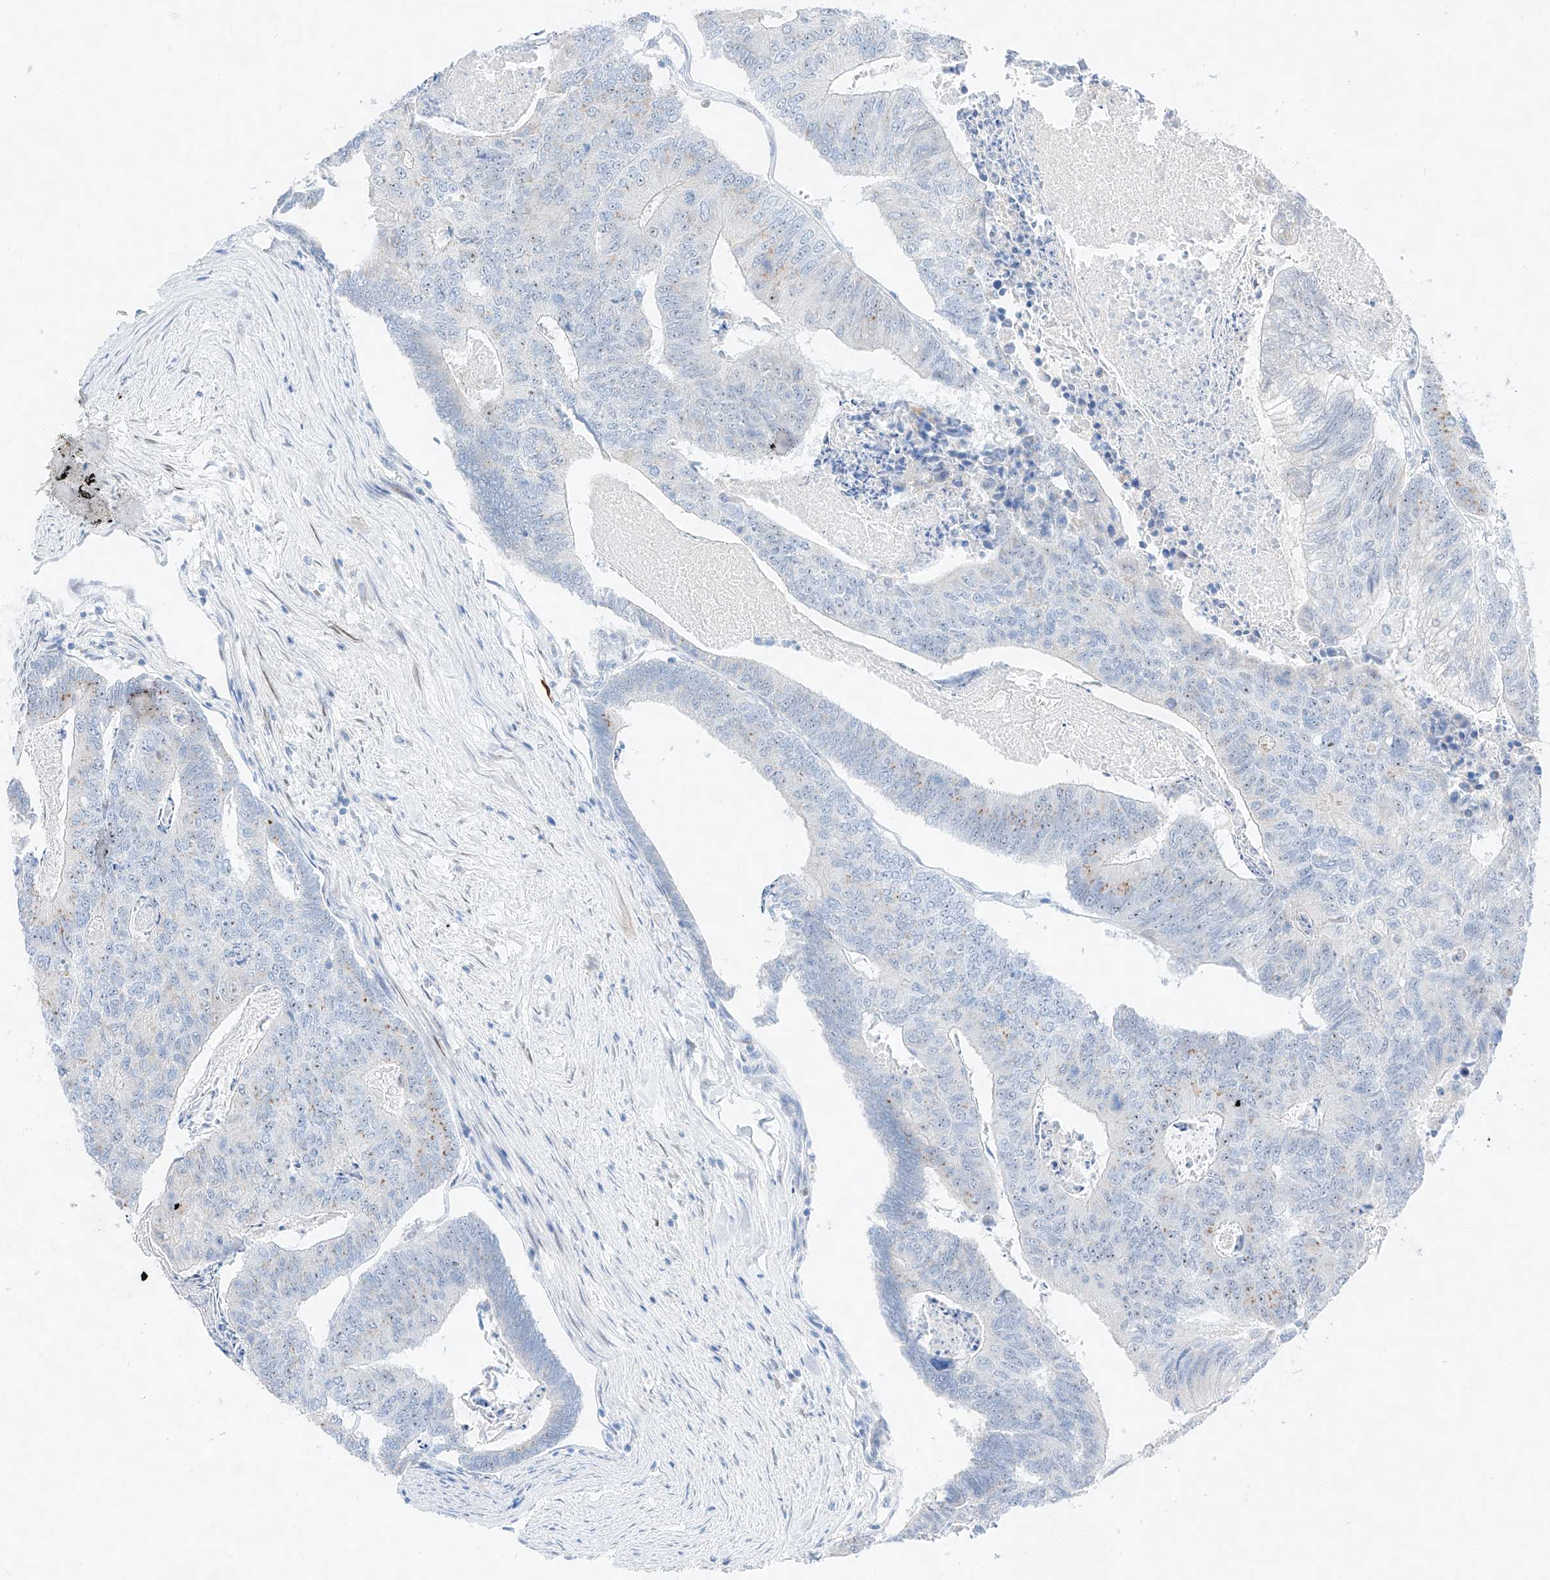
{"staining": {"intensity": "weak", "quantity": "<25%", "location": "cytoplasmic/membranous,nuclear"}, "tissue": "colorectal cancer", "cell_type": "Tumor cells", "image_type": "cancer", "snomed": [{"axis": "morphology", "description": "Adenocarcinoma, NOS"}, {"axis": "topography", "description": "Colon"}], "caption": "Immunohistochemistry (IHC) of human colorectal adenocarcinoma reveals no expression in tumor cells. (Immunohistochemistry, brightfield microscopy, high magnification).", "gene": "NT5C3B", "patient": {"sex": "female", "age": 67}}